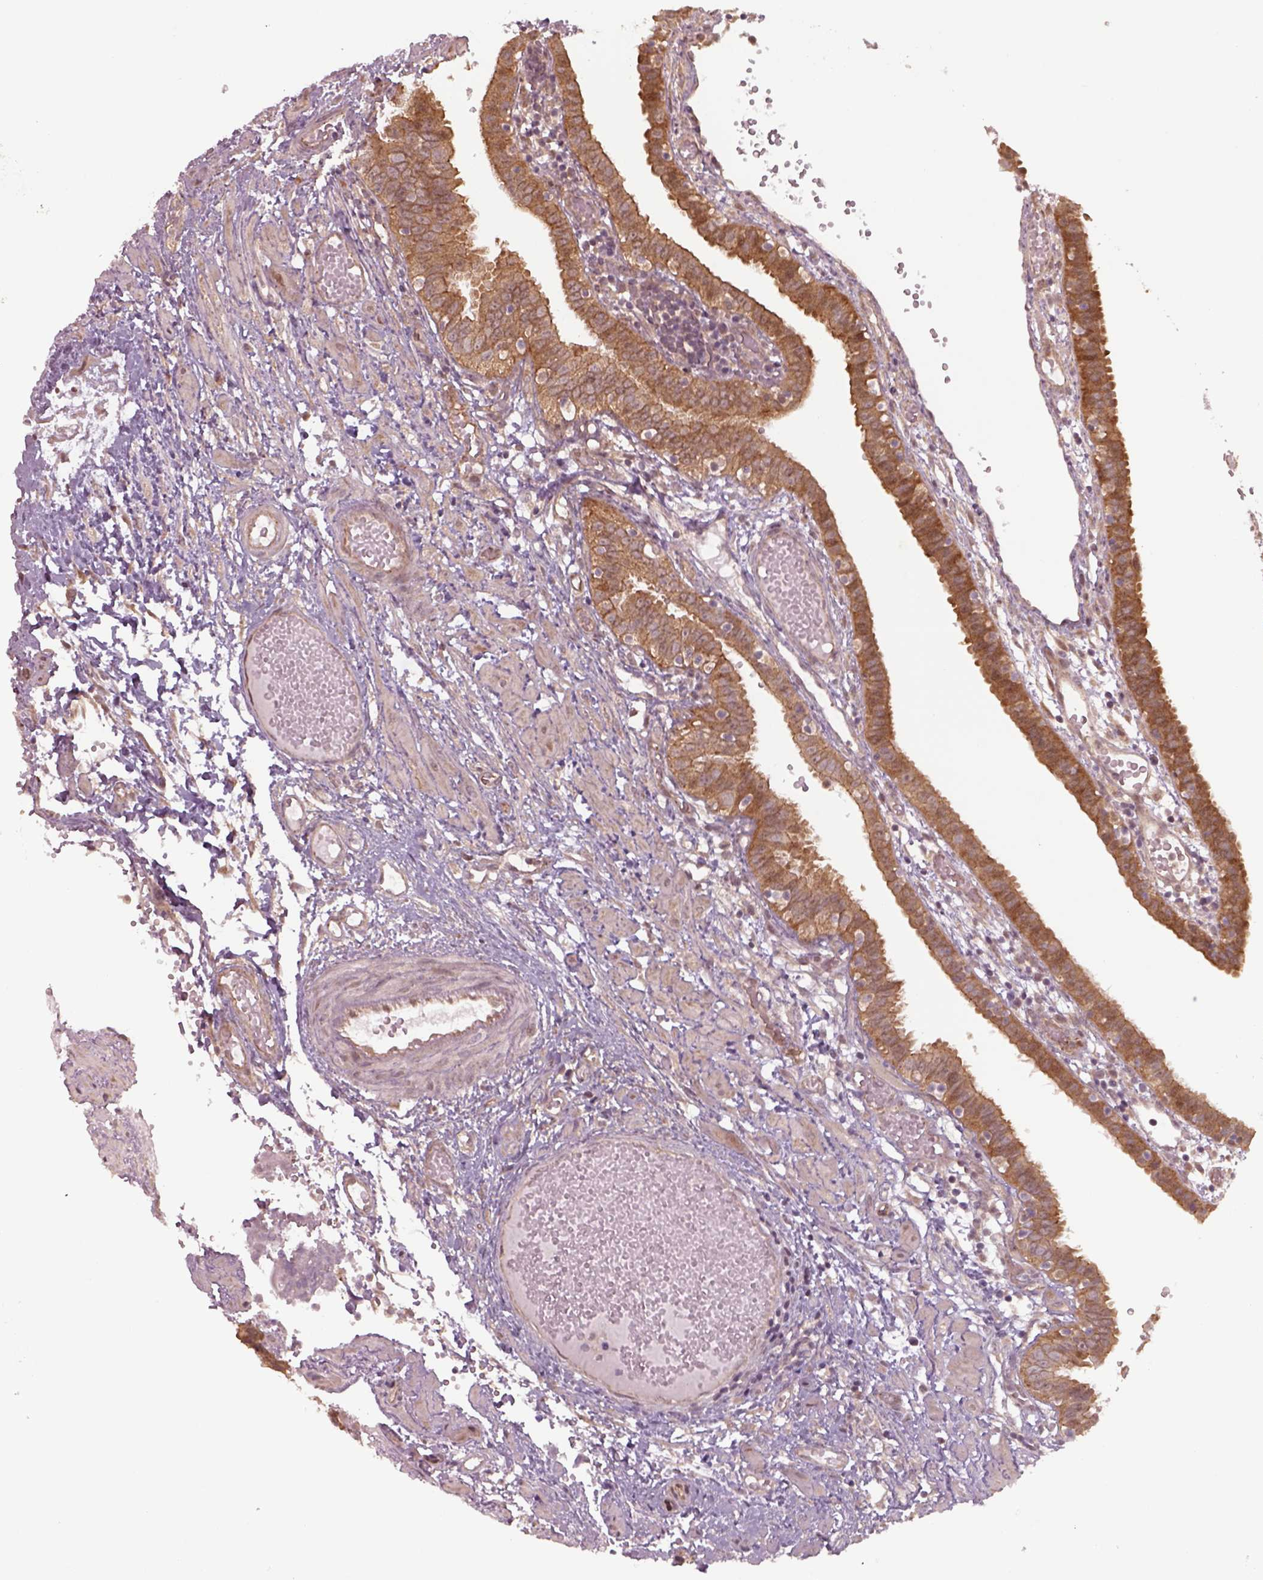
{"staining": {"intensity": "moderate", "quantity": ">75%", "location": "cytoplasmic/membranous"}, "tissue": "fallopian tube", "cell_type": "Glandular cells", "image_type": "normal", "snomed": [{"axis": "morphology", "description": "Normal tissue, NOS"}, {"axis": "topography", "description": "Fallopian tube"}], "caption": "About >75% of glandular cells in benign human fallopian tube demonstrate moderate cytoplasmic/membranous protein expression as visualized by brown immunohistochemical staining.", "gene": "CHMP3", "patient": {"sex": "female", "age": 37}}